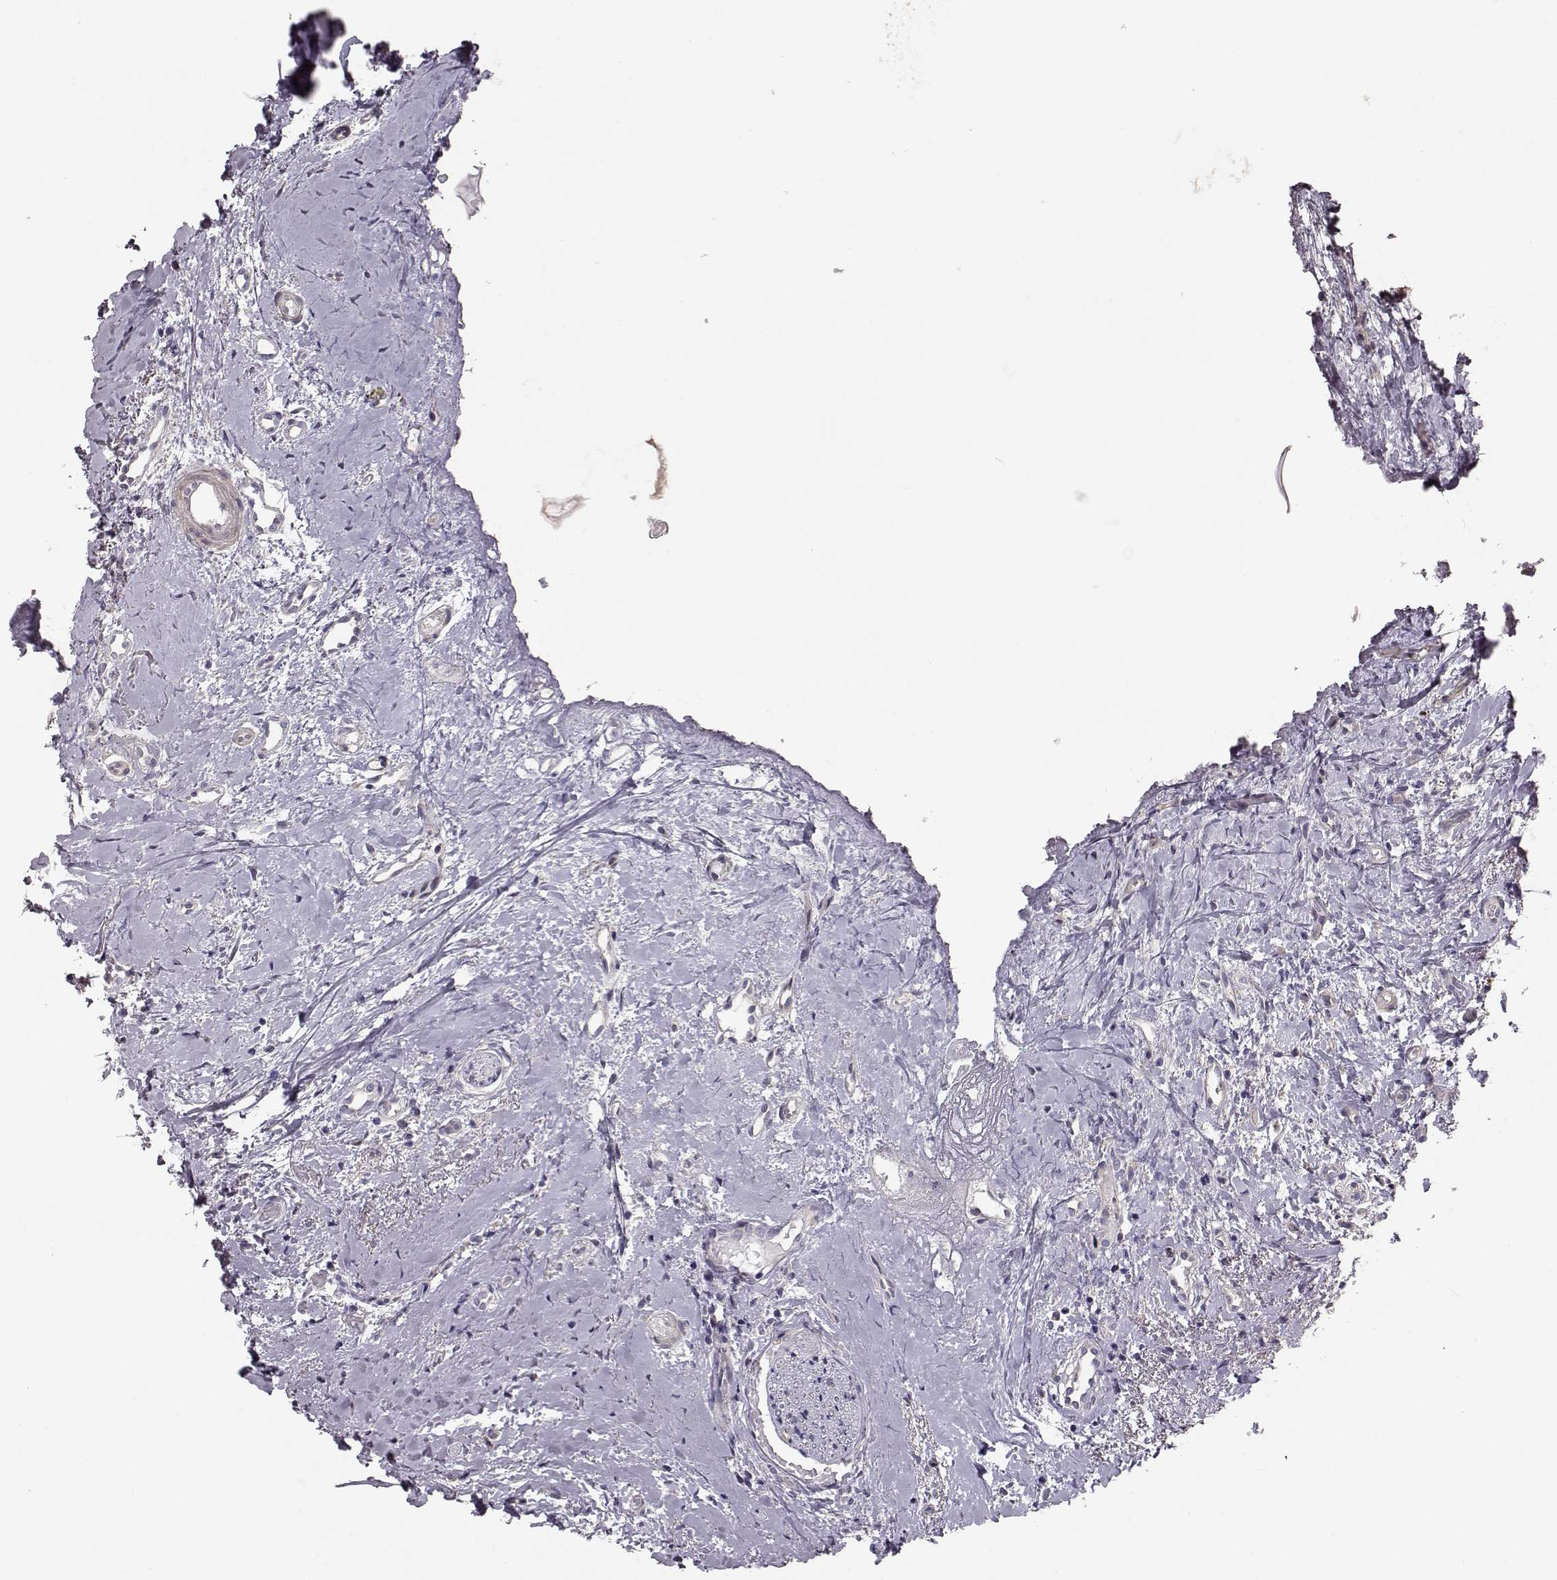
{"staining": {"intensity": "negative", "quantity": "none", "location": "none"}, "tissue": "head and neck cancer", "cell_type": "Tumor cells", "image_type": "cancer", "snomed": [{"axis": "morphology", "description": "Normal tissue, NOS"}, {"axis": "morphology", "description": "Squamous cell carcinoma, NOS"}, {"axis": "topography", "description": "Oral tissue"}, {"axis": "topography", "description": "Salivary gland"}, {"axis": "topography", "description": "Head-Neck"}], "caption": "A high-resolution histopathology image shows IHC staining of head and neck cancer, which shows no significant positivity in tumor cells.", "gene": "GPR50", "patient": {"sex": "female", "age": 62}}